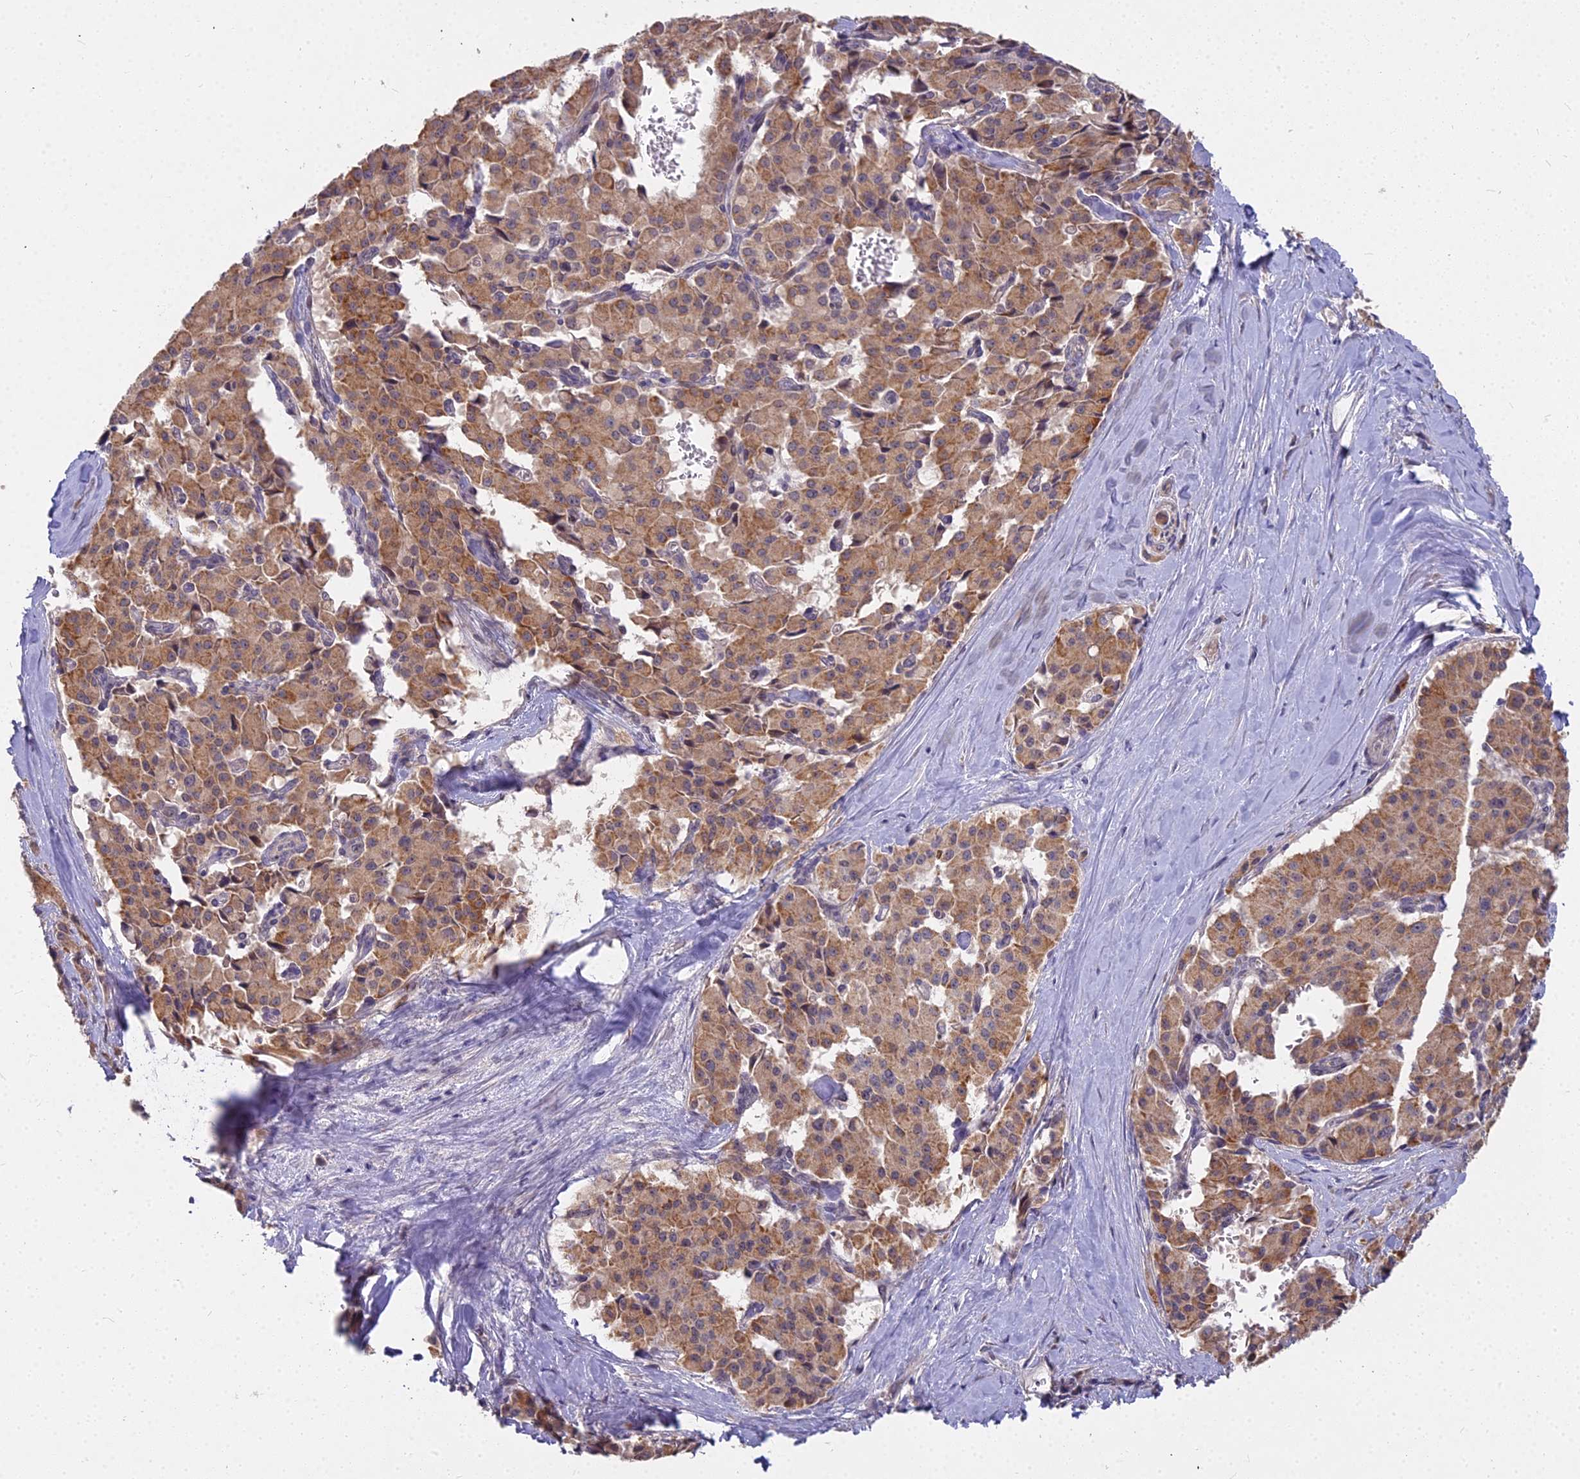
{"staining": {"intensity": "moderate", "quantity": ">75%", "location": "cytoplasmic/membranous"}, "tissue": "pancreatic cancer", "cell_type": "Tumor cells", "image_type": "cancer", "snomed": [{"axis": "morphology", "description": "Adenocarcinoma, NOS"}, {"axis": "topography", "description": "Pancreas"}], "caption": "The micrograph demonstrates a brown stain indicating the presence of a protein in the cytoplasmic/membranous of tumor cells in pancreatic cancer. The protein of interest is shown in brown color, while the nuclei are stained blue.", "gene": "MICU2", "patient": {"sex": "male", "age": 65}}